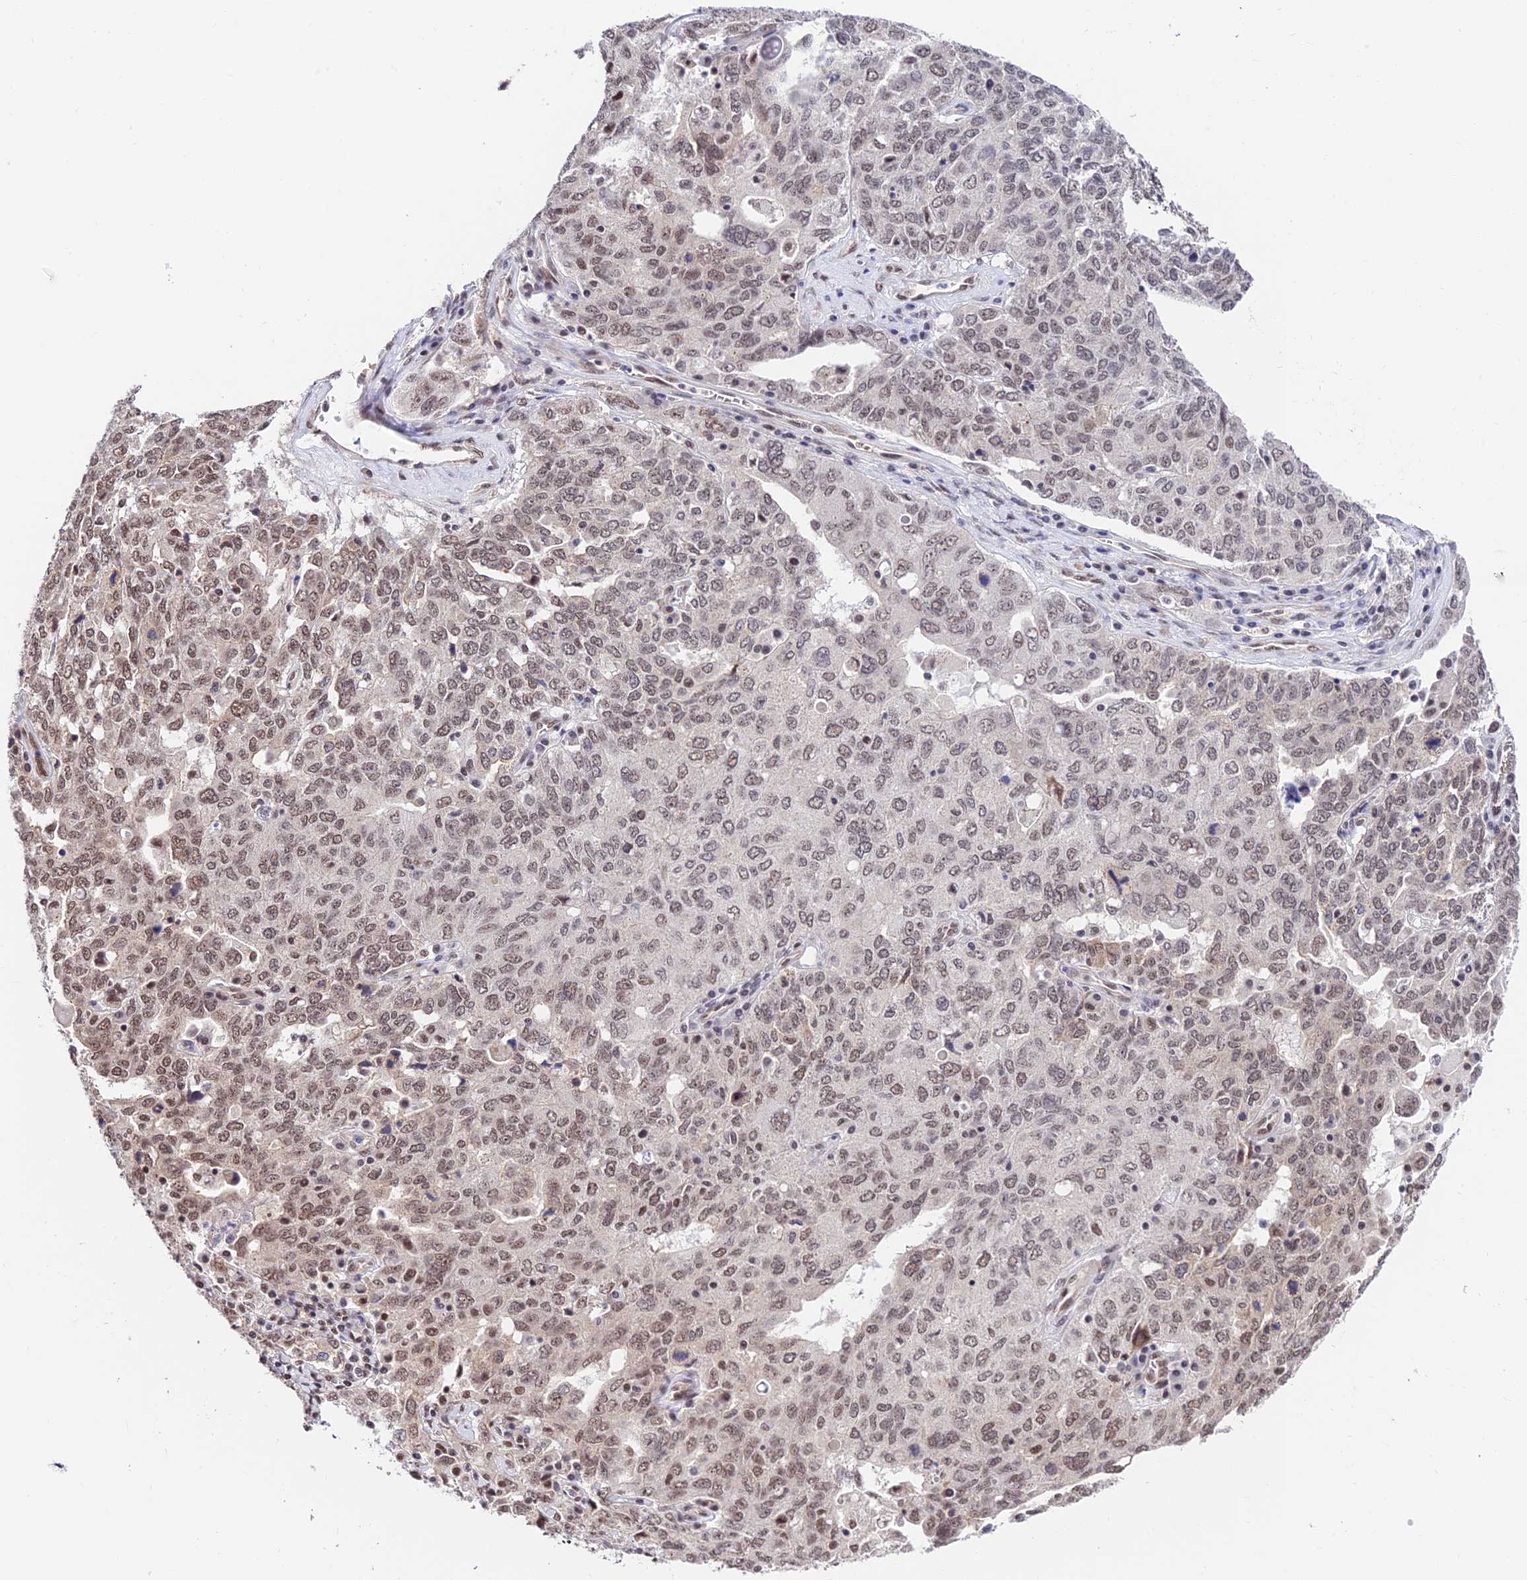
{"staining": {"intensity": "moderate", "quantity": ">75%", "location": "nuclear"}, "tissue": "ovarian cancer", "cell_type": "Tumor cells", "image_type": "cancer", "snomed": [{"axis": "morphology", "description": "Carcinoma, endometroid"}, {"axis": "topography", "description": "Ovary"}], "caption": "Immunohistochemical staining of human ovarian cancer shows moderate nuclear protein staining in about >75% of tumor cells. The staining was performed using DAB (3,3'-diaminobenzidine), with brown indicating positive protein expression. Nuclei are stained blue with hematoxylin.", "gene": "RBM42", "patient": {"sex": "female", "age": 62}}